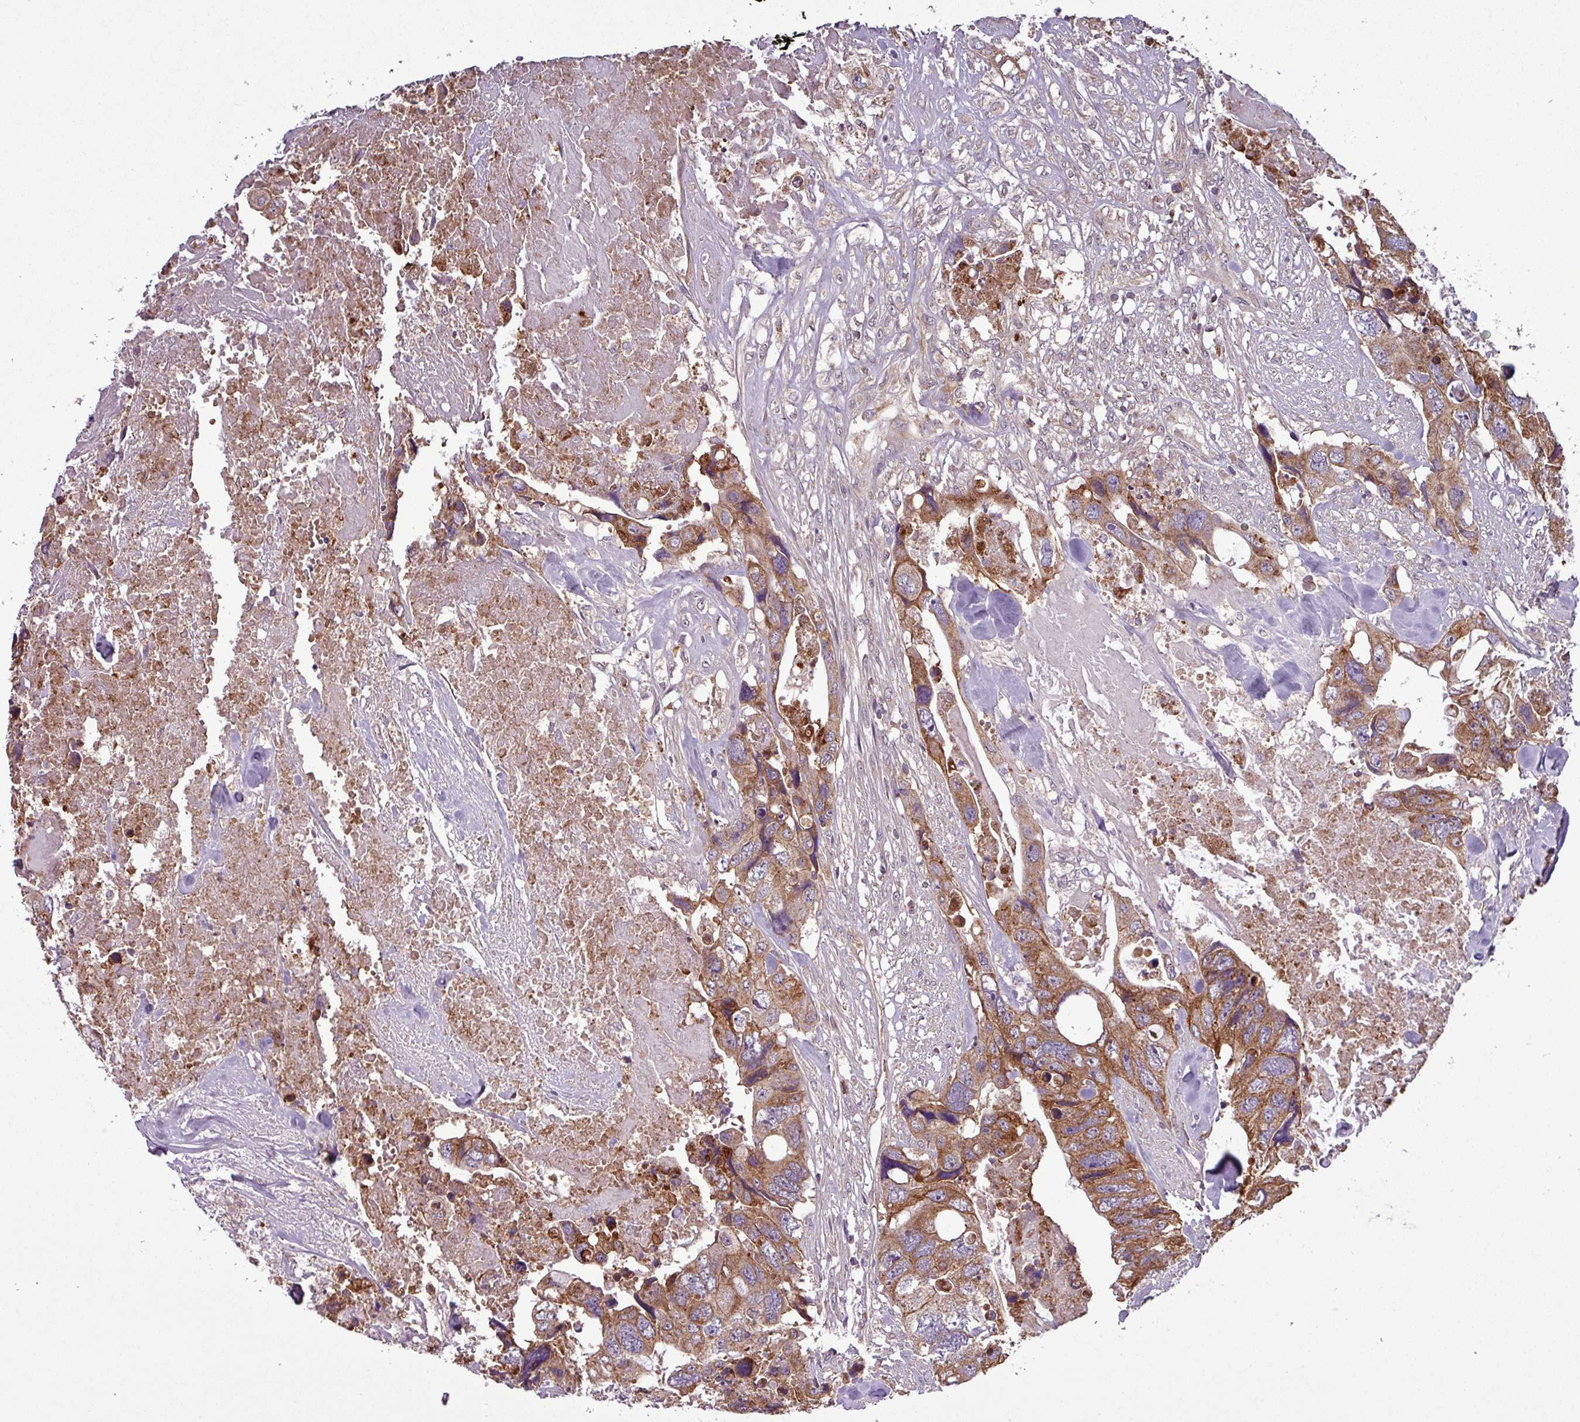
{"staining": {"intensity": "moderate", "quantity": ">75%", "location": "cytoplasmic/membranous"}, "tissue": "colorectal cancer", "cell_type": "Tumor cells", "image_type": "cancer", "snomed": [{"axis": "morphology", "description": "Adenocarcinoma, NOS"}, {"axis": "topography", "description": "Rectum"}], "caption": "High-power microscopy captured an IHC histopathology image of colorectal adenocarcinoma, revealing moderate cytoplasmic/membranous expression in approximately >75% of tumor cells.", "gene": "MCTP2", "patient": {"sex": "male", "age": 57}}